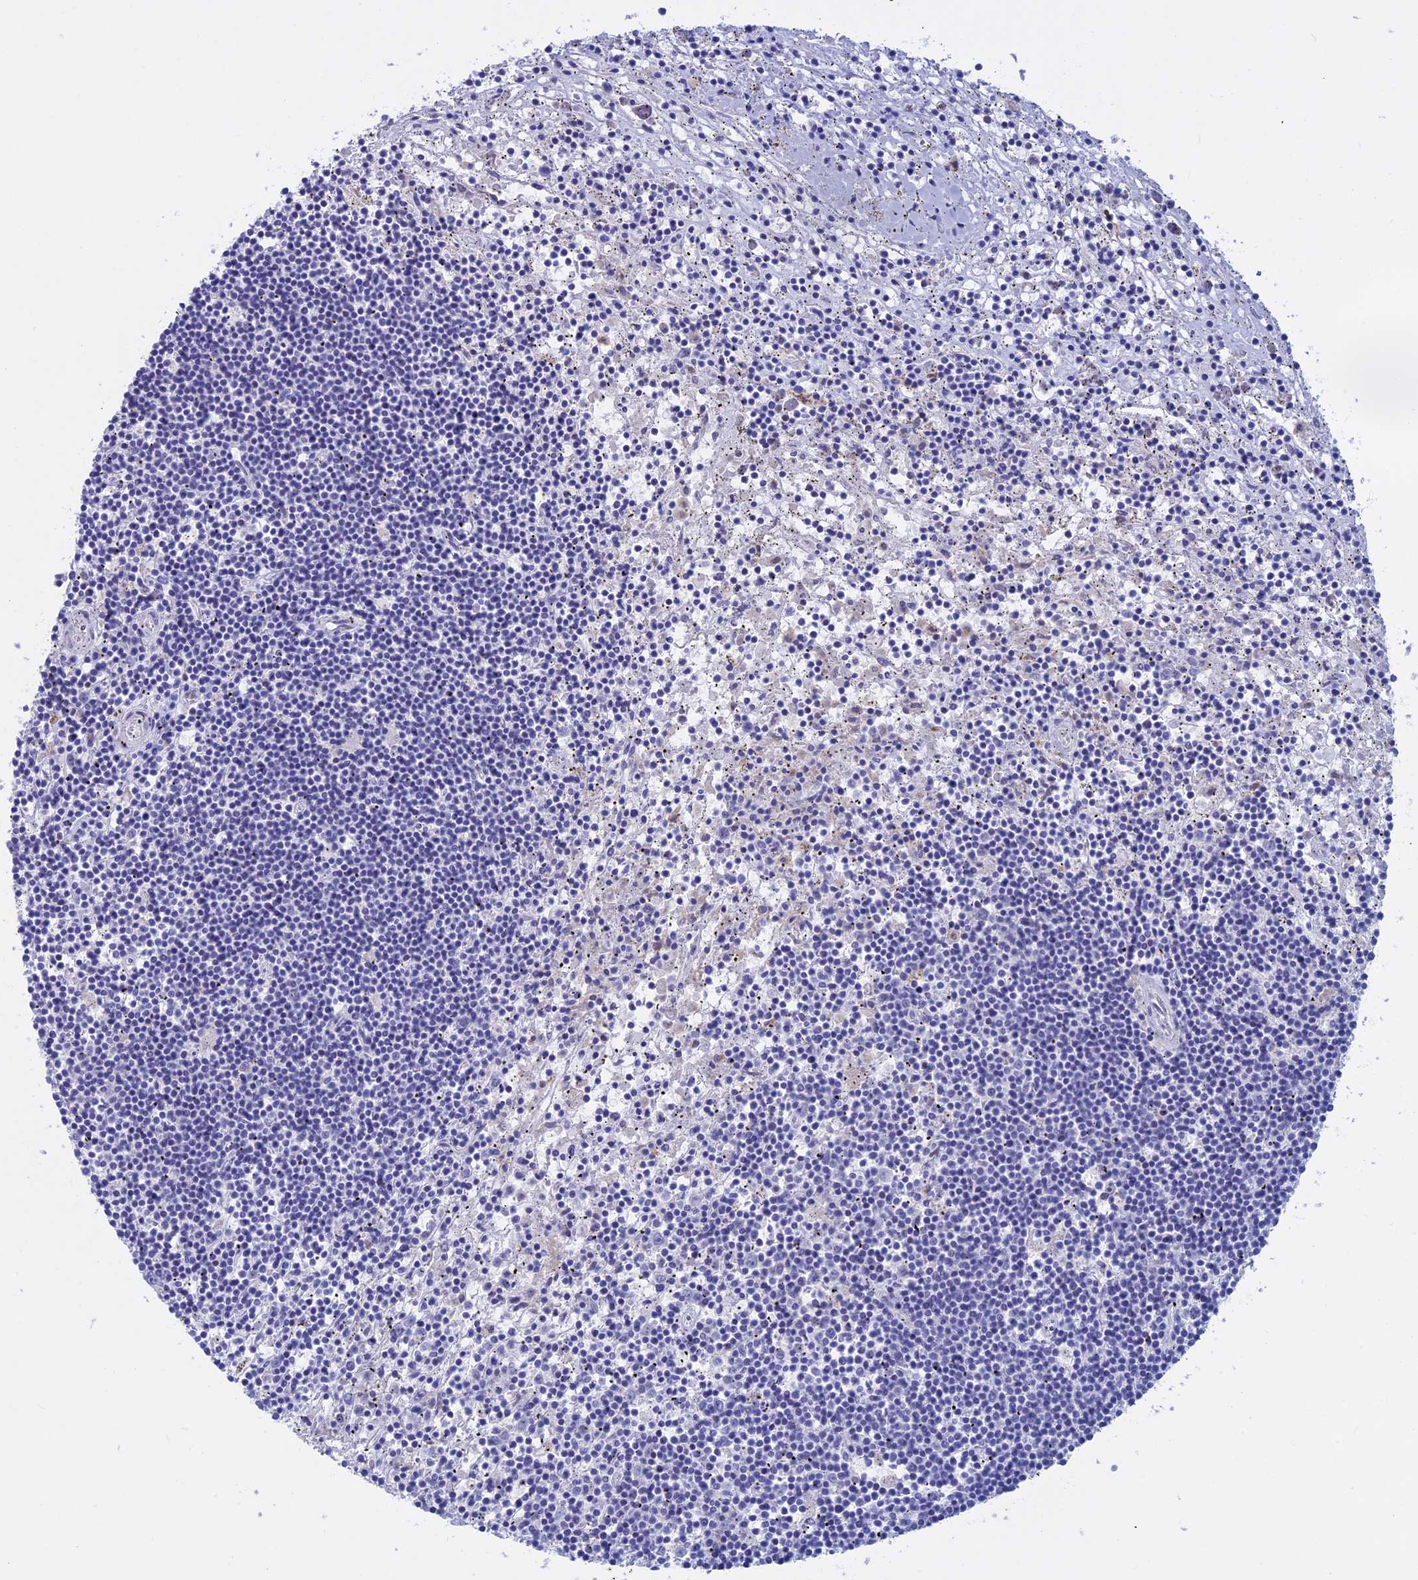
{"staining": {"intensity": "negative", "quantity": "none", "location": "none"}, "tissue": "lymphoma", "cell_type": "Tumor cells", "image_type": "cancer", "snomed": [{"axis": "morphology", "description": "Malignant lymphoma, non-Hodgkin's type, Low grade"}, {"axis": "topography", "description": "Spleen"}], "caption": "The image reveals no significant staining in tumor cells of malignant lymphoma, non-Hodgkin's type (low-grade). The staining is performed using DAB (3,3'-diaminobenzidine) brown chromogen with nuclei counter-stained in using hematoxylin.", "gene": "SLC2A6", "patient": {"sex": "male", "age": 76}}